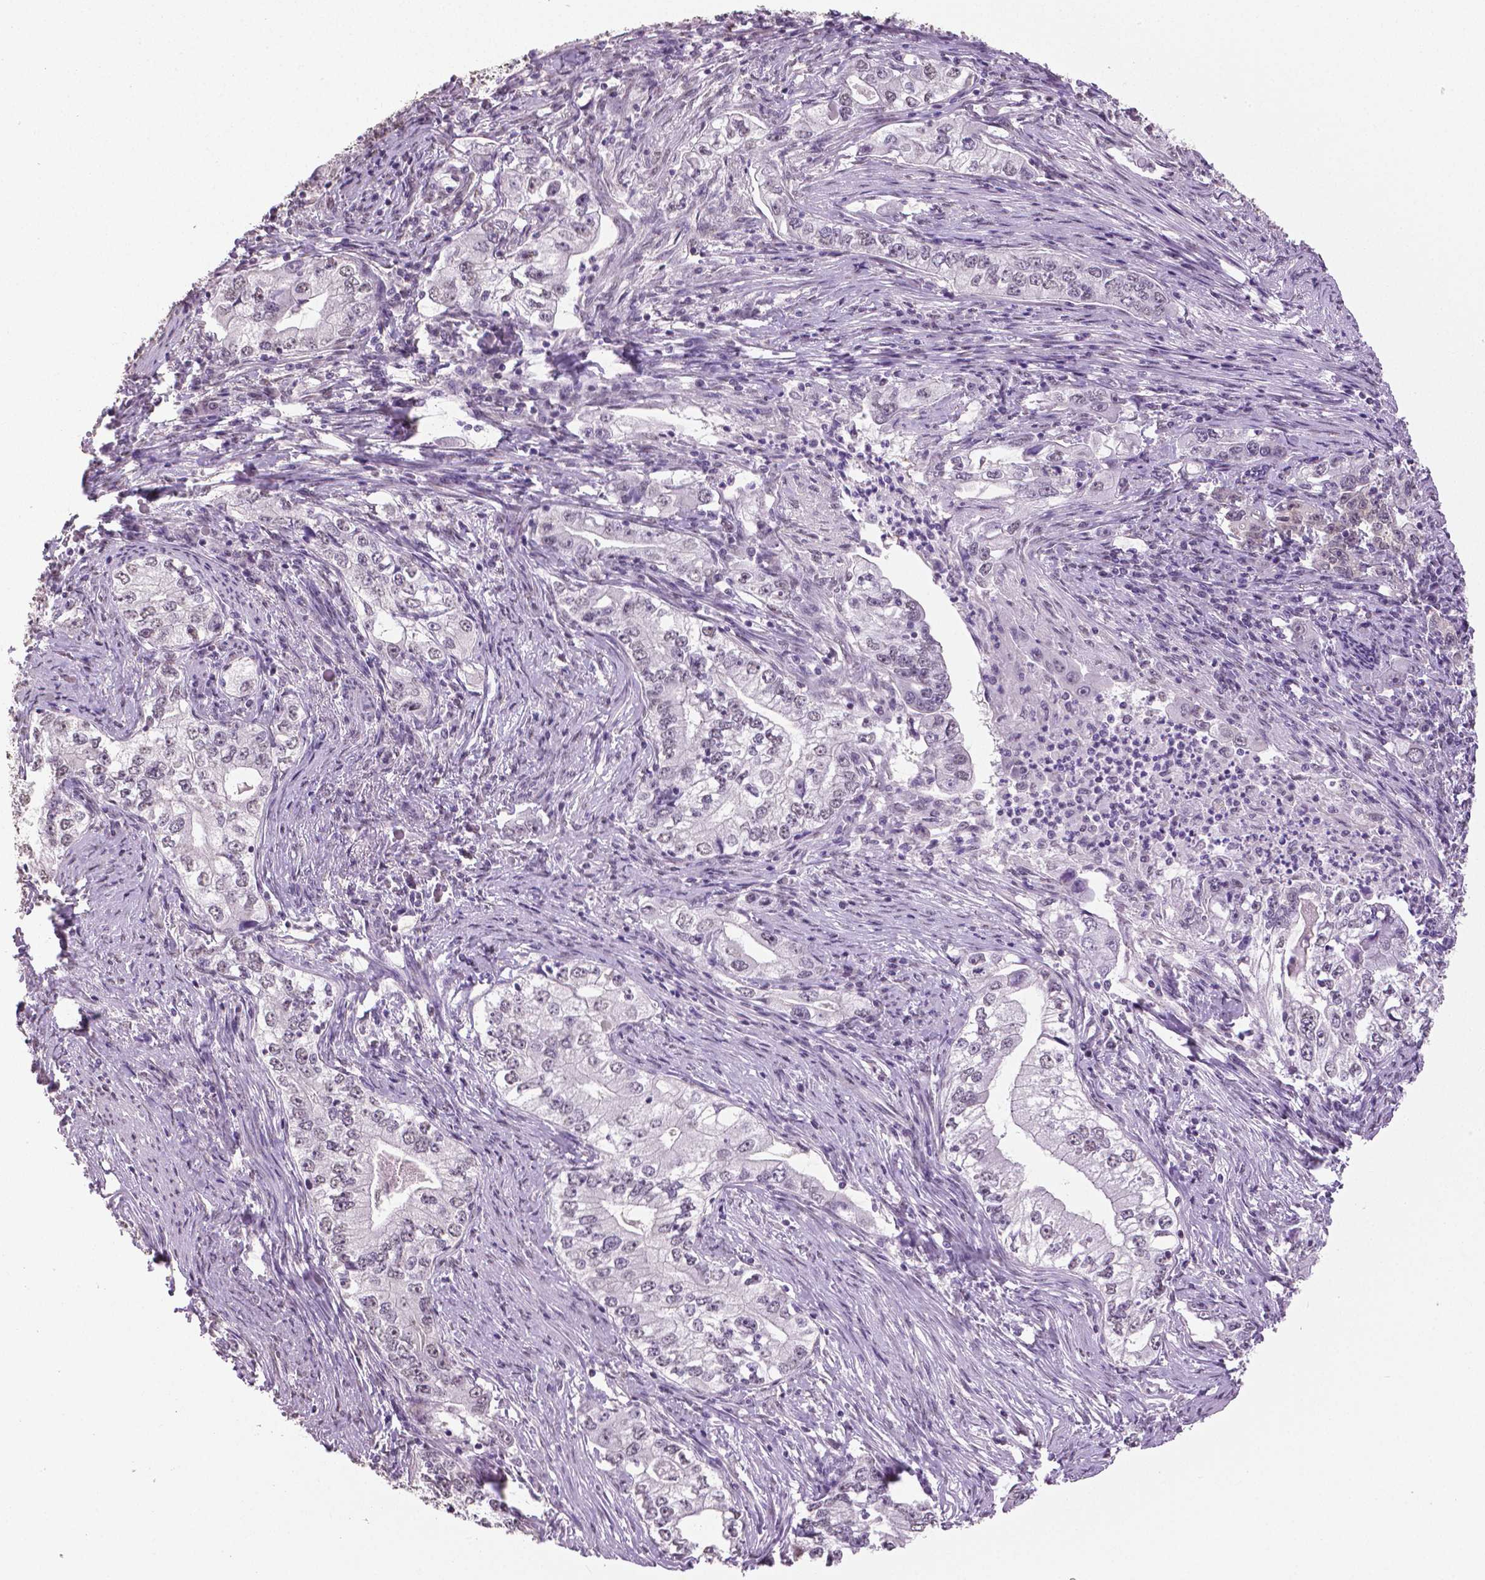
{"staining": {"intensity": "negative", "quantity": "none", "location": "none"}, "tissue": "stomach cancer", "cell_type": "Tumor cells", "image_type": "cancer", "snomed": [{"axis": "morphology", "description": "Adenocarcinoma, NOS"}, {"axis": "topography", "description": "Stomach, lower"}], "caption": "This is an immunohistochemistry (IHC) photomicrograph of human stomach adenocarcinoma. There is no staining in tumor cells.", "gene": "IGF2BP1", "patient": {"sex": "female", "age": 72}}